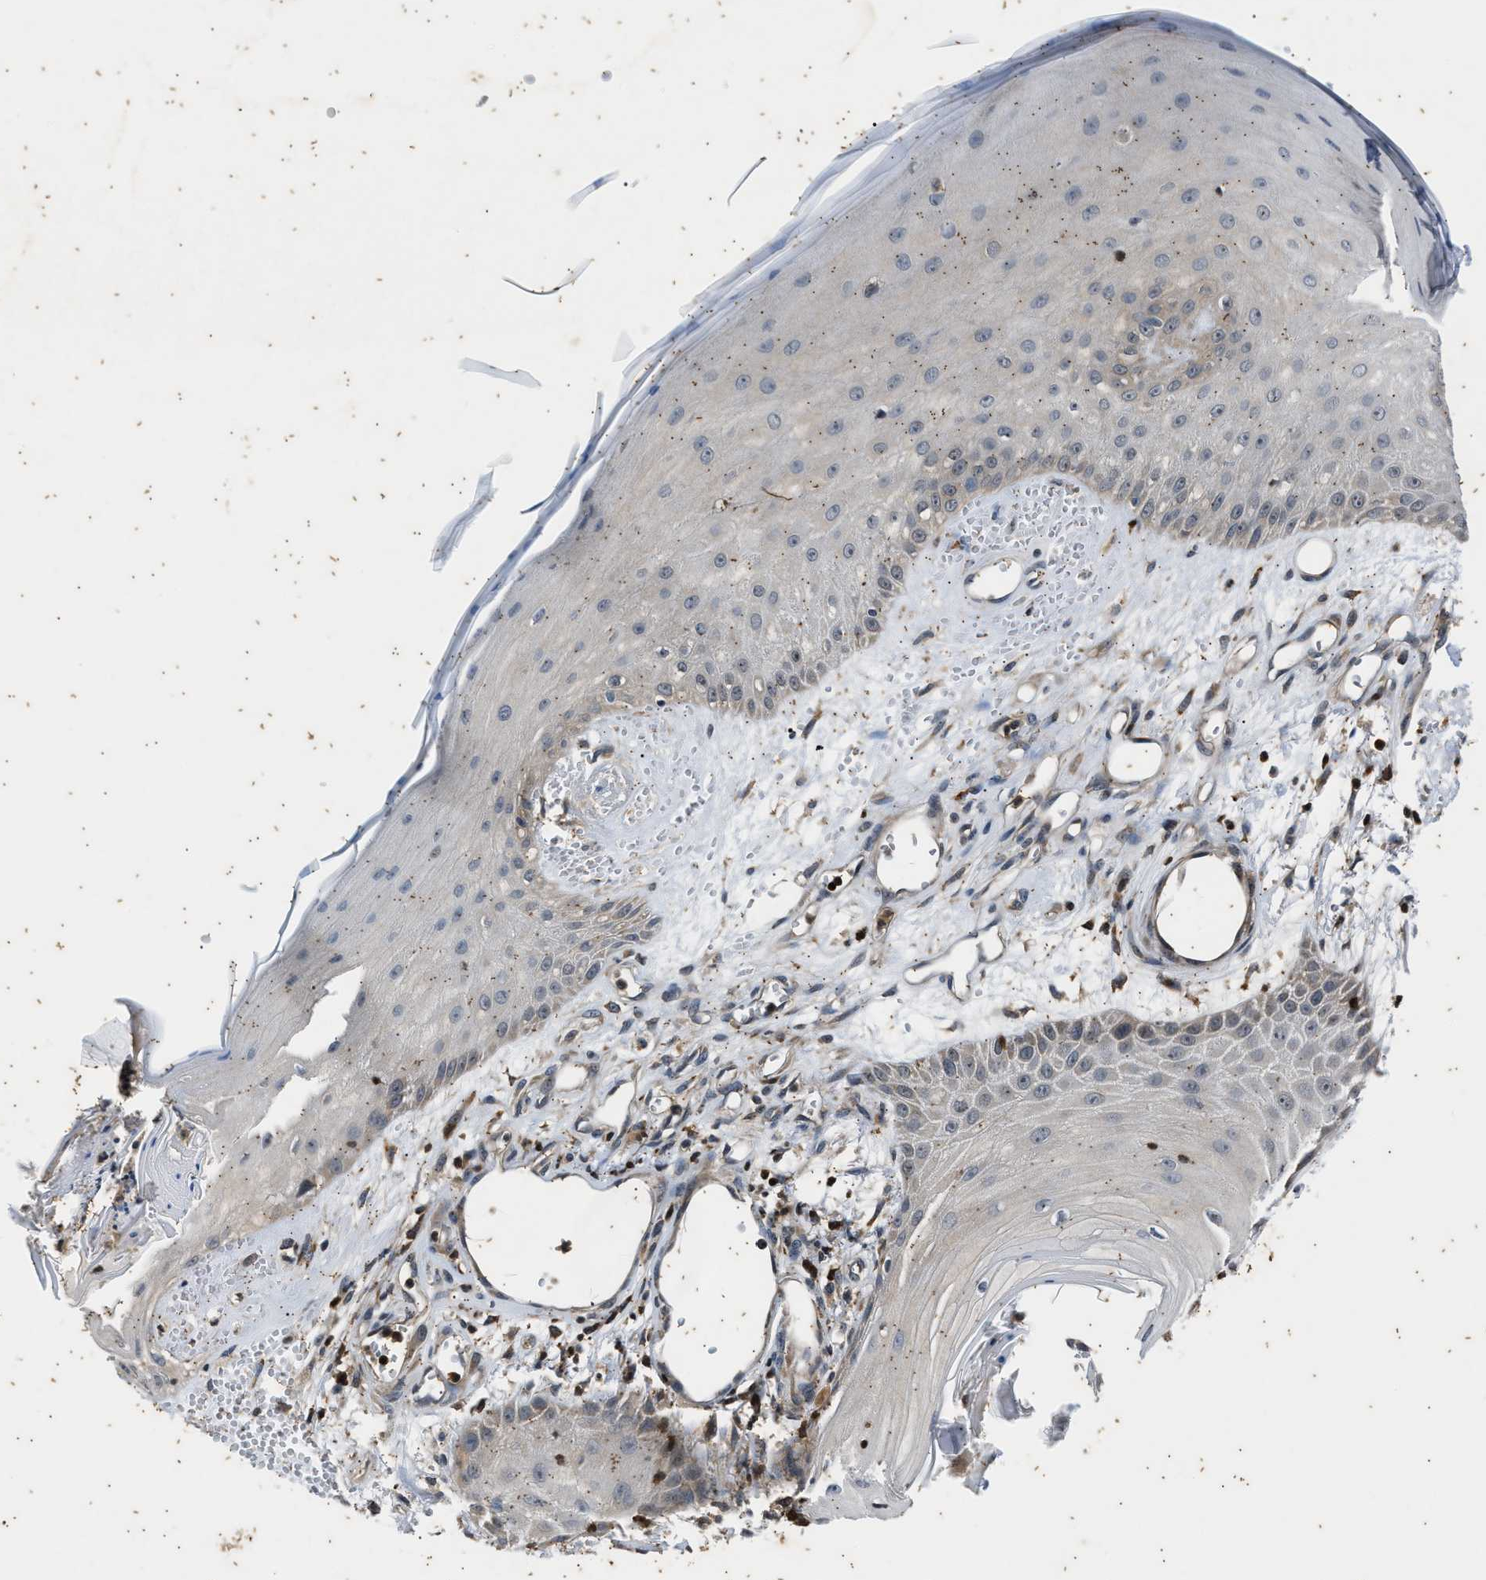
{"staining": {"intensity": "weak", "quantity": "<25%", "location": "cytoplasmic/membranous"}, "tissue": "skin cancer", "cell_type": "Tumor cells", "image_type": "cancer", "snomed": [{"axis": "morphology", "description": "Squamous cell carcinoma, NOS"}, {"axis": "topography", "description": "Skin"}], "caption": "Protein analysis of skin cancer displays no significant positivity in tumor cells.", "gene": "PTPN7", "patient": {"sex": "male", "age": 74}}